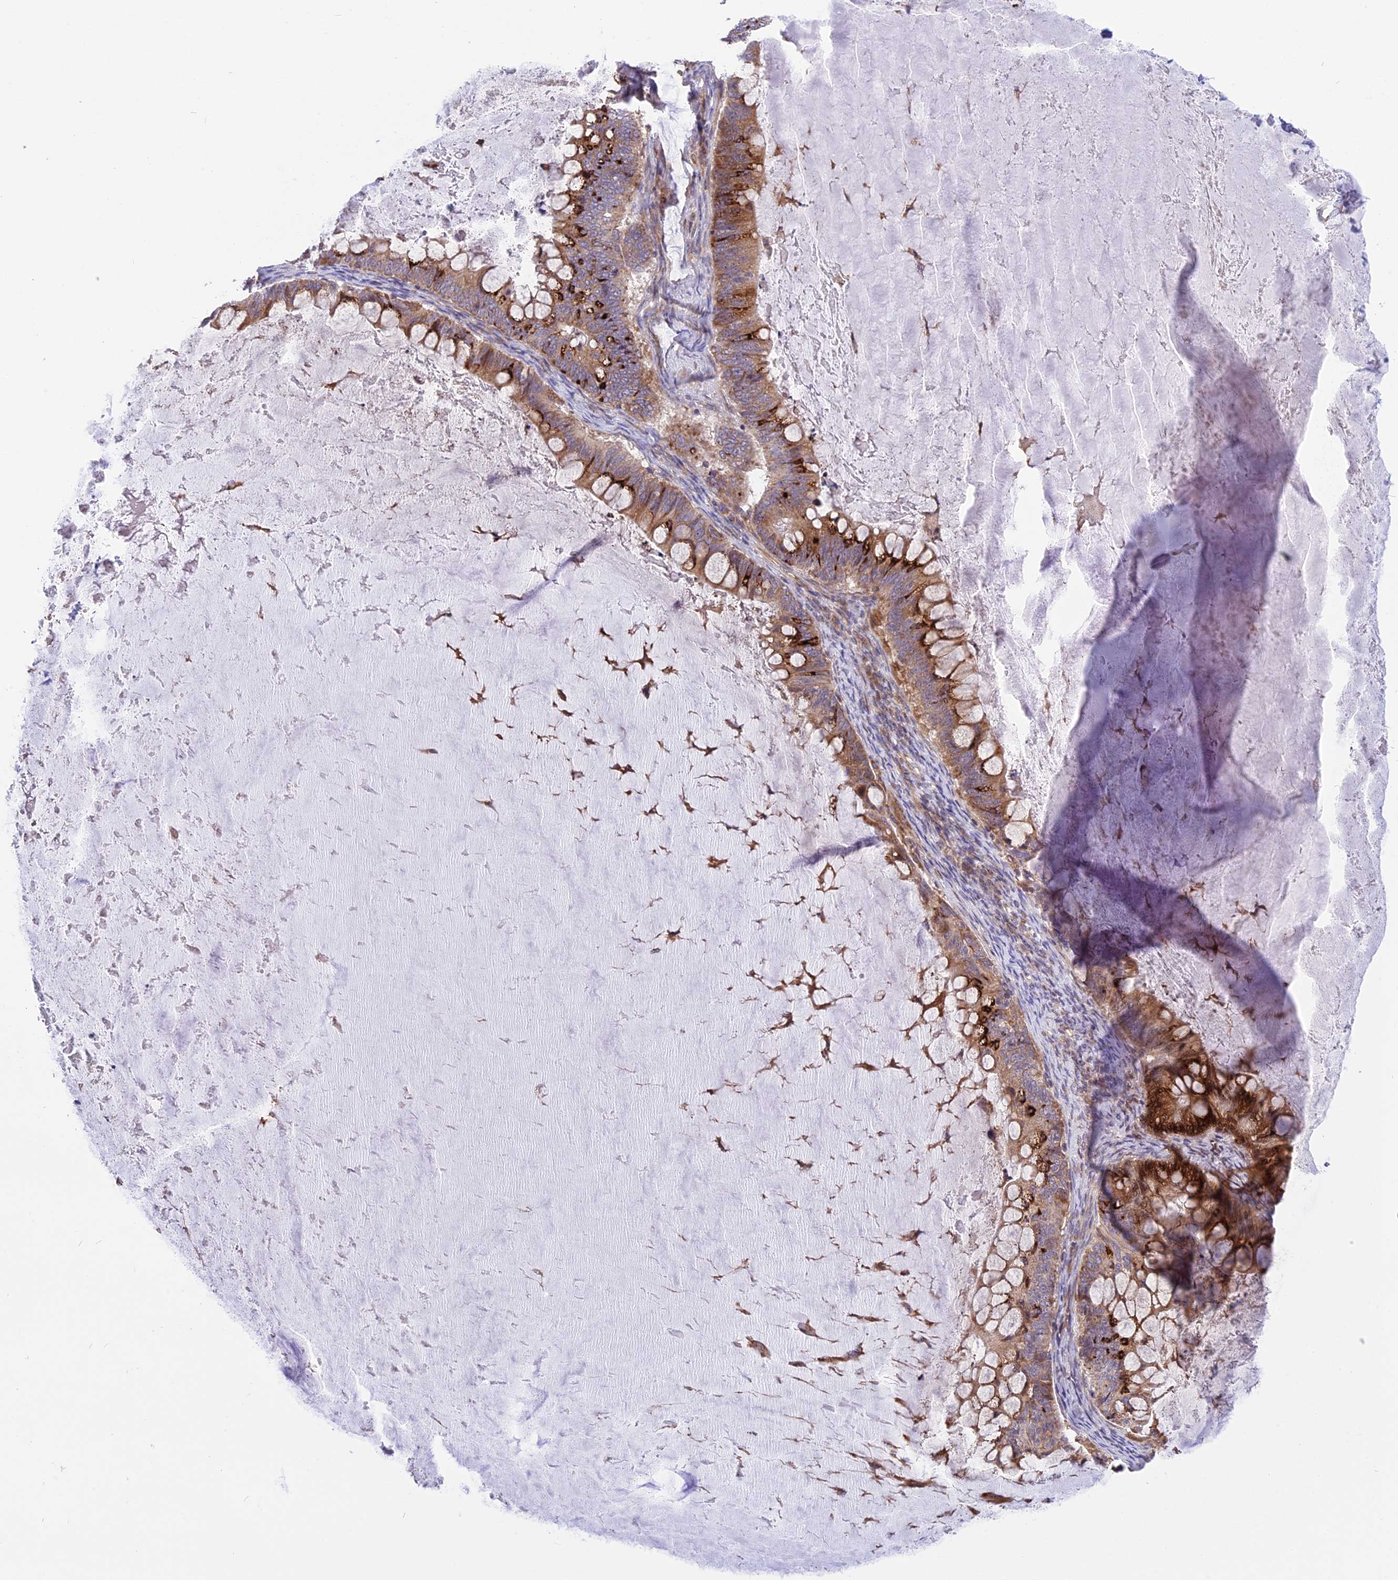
{"staining": {"intensity": "moderate", "quantity": ">75%", "location": "cytoplasmic/membranous"}, "tissue": "ovarian cancer", "cell_type": "Tumor cells", "image_type": "cancer", "snomed": [{"axis": "morphology", "description": "Cystadenocarcinoma, mucinous, NOS"}, {"axis": "topography", "description": "Ovary"}], "caption": "The histopathology image reveals a brown stain indicating the presence of a protein in the cytoplasmic/membranous of tumor cells in ovarian mucinous cystadenocarcinoma.", "gene": "ARMCX6", "patient": {"sex": "female", "age": 61}}